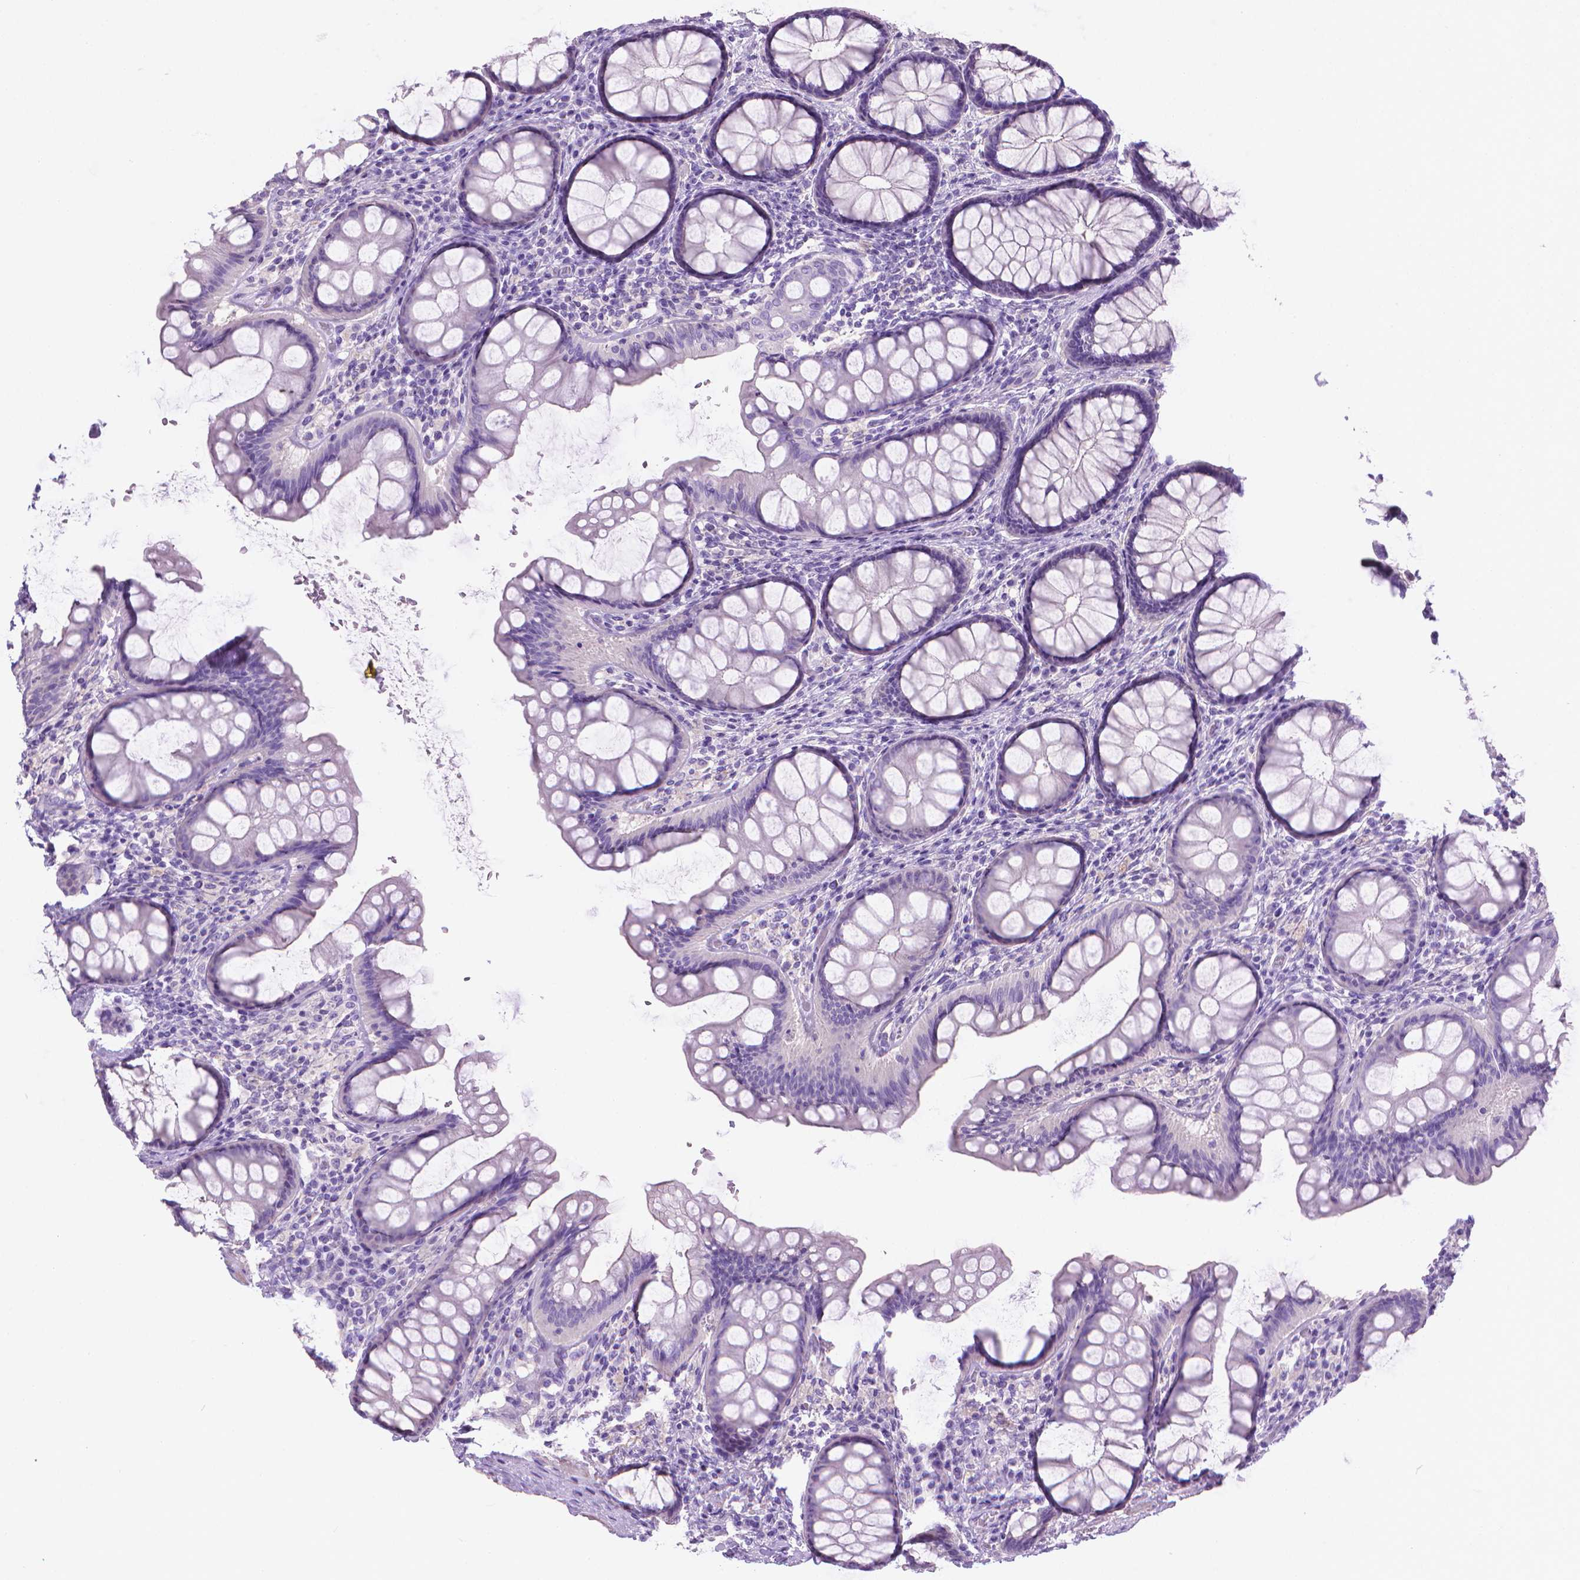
{"staining": {"intensity": "negative", "quantity": "none", "location": "none"}, "tissue": "colon", "cell_type": "Endothelial cells", "image_type": "normal", "snomed": [{"axis": "morphology", "description": "Normal tissue, NOS"}, {"axis": "topography", "description": "Colon"}], "caption": "Colon stained for a protein using IHC shows no expression endothelial cells.", "gene": "FASN", "patient": {"sex": "female", "age": 65}}